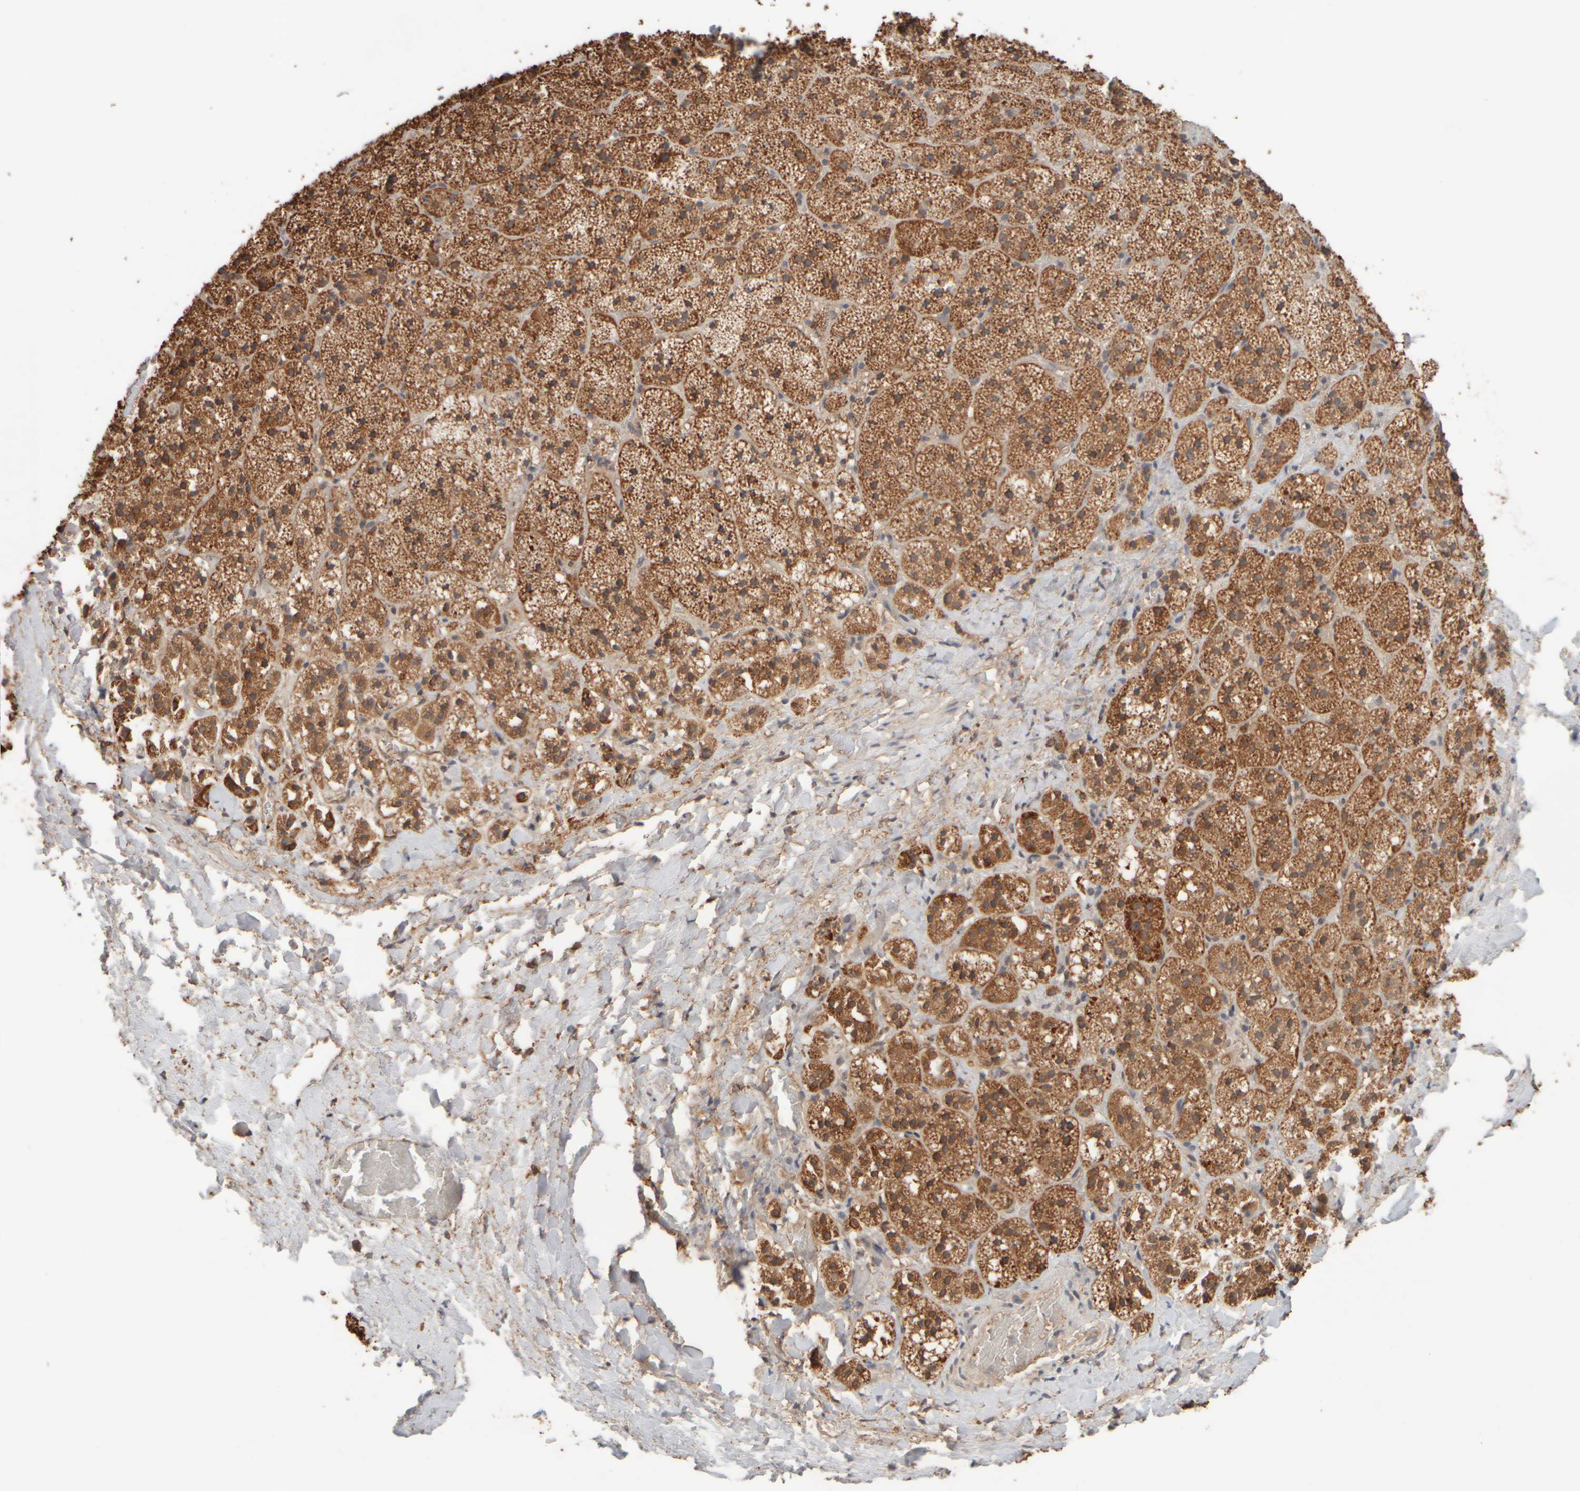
{"staining": {"intensity": "strong", "quantity": ">75%", "location": "cytoplasmic/membranous"}, "tissue": "adrenal gland", "cell_type": "Glandular cells", "image_type": "normal", "snomed": [{"axis": "morphology", "description": "Normal tissue, NOS"}, {"axis": "topography", "description": "Adrenal gland"}], "caption": "This histopathology image reveals immunohistochemistry (IHC) staining of benign human adrenal gland, with high strong cytoplasmic/membranous expression in approximately >75% of glandular cells.", "gene": "EIF2B3", "patient": {"sex": "female", "age": 44}}